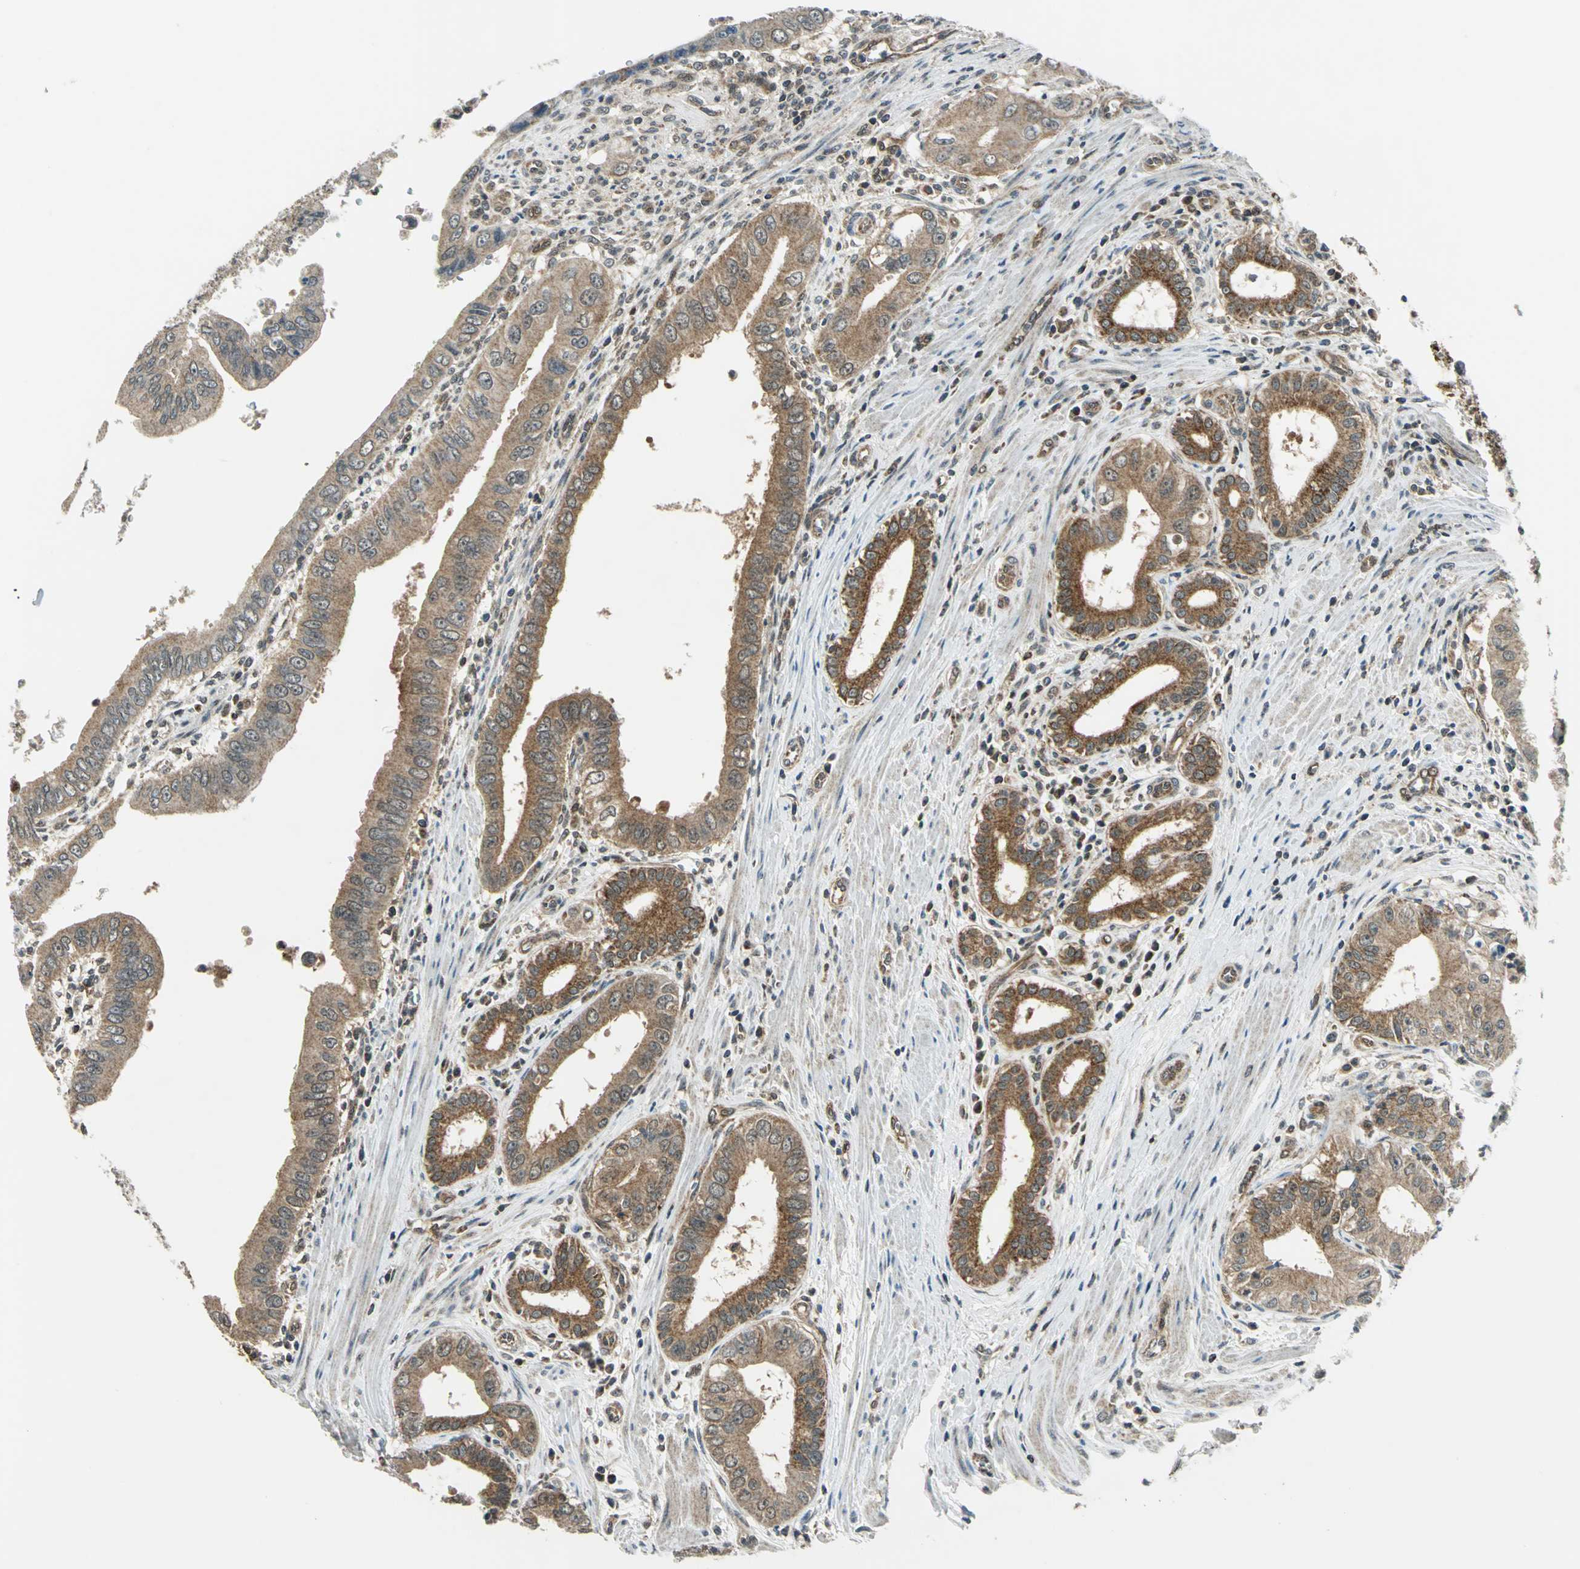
{"staining": {"intensity": "moderate", "quantity": ">75%", "location": "cytoplasmic/membranous"}, "tissue": "pancreatic cancer", "cell_type": "Tumor cells", "image_type": "cancer", "snomed": [{"axis": "morphology", "description": "Normal tissue, NOS"}, {"axis": "topography", "description": "Lymph node"}], "caption": "This is a photomicrograph of immunohistochemistry (IHC) staining of pancreatic cancer, which shows moderate staining in the cytoplasmic/membranous of tumor cells.", "gene": "NUDT2", "patient": {"sex": "male", "age": 50}}